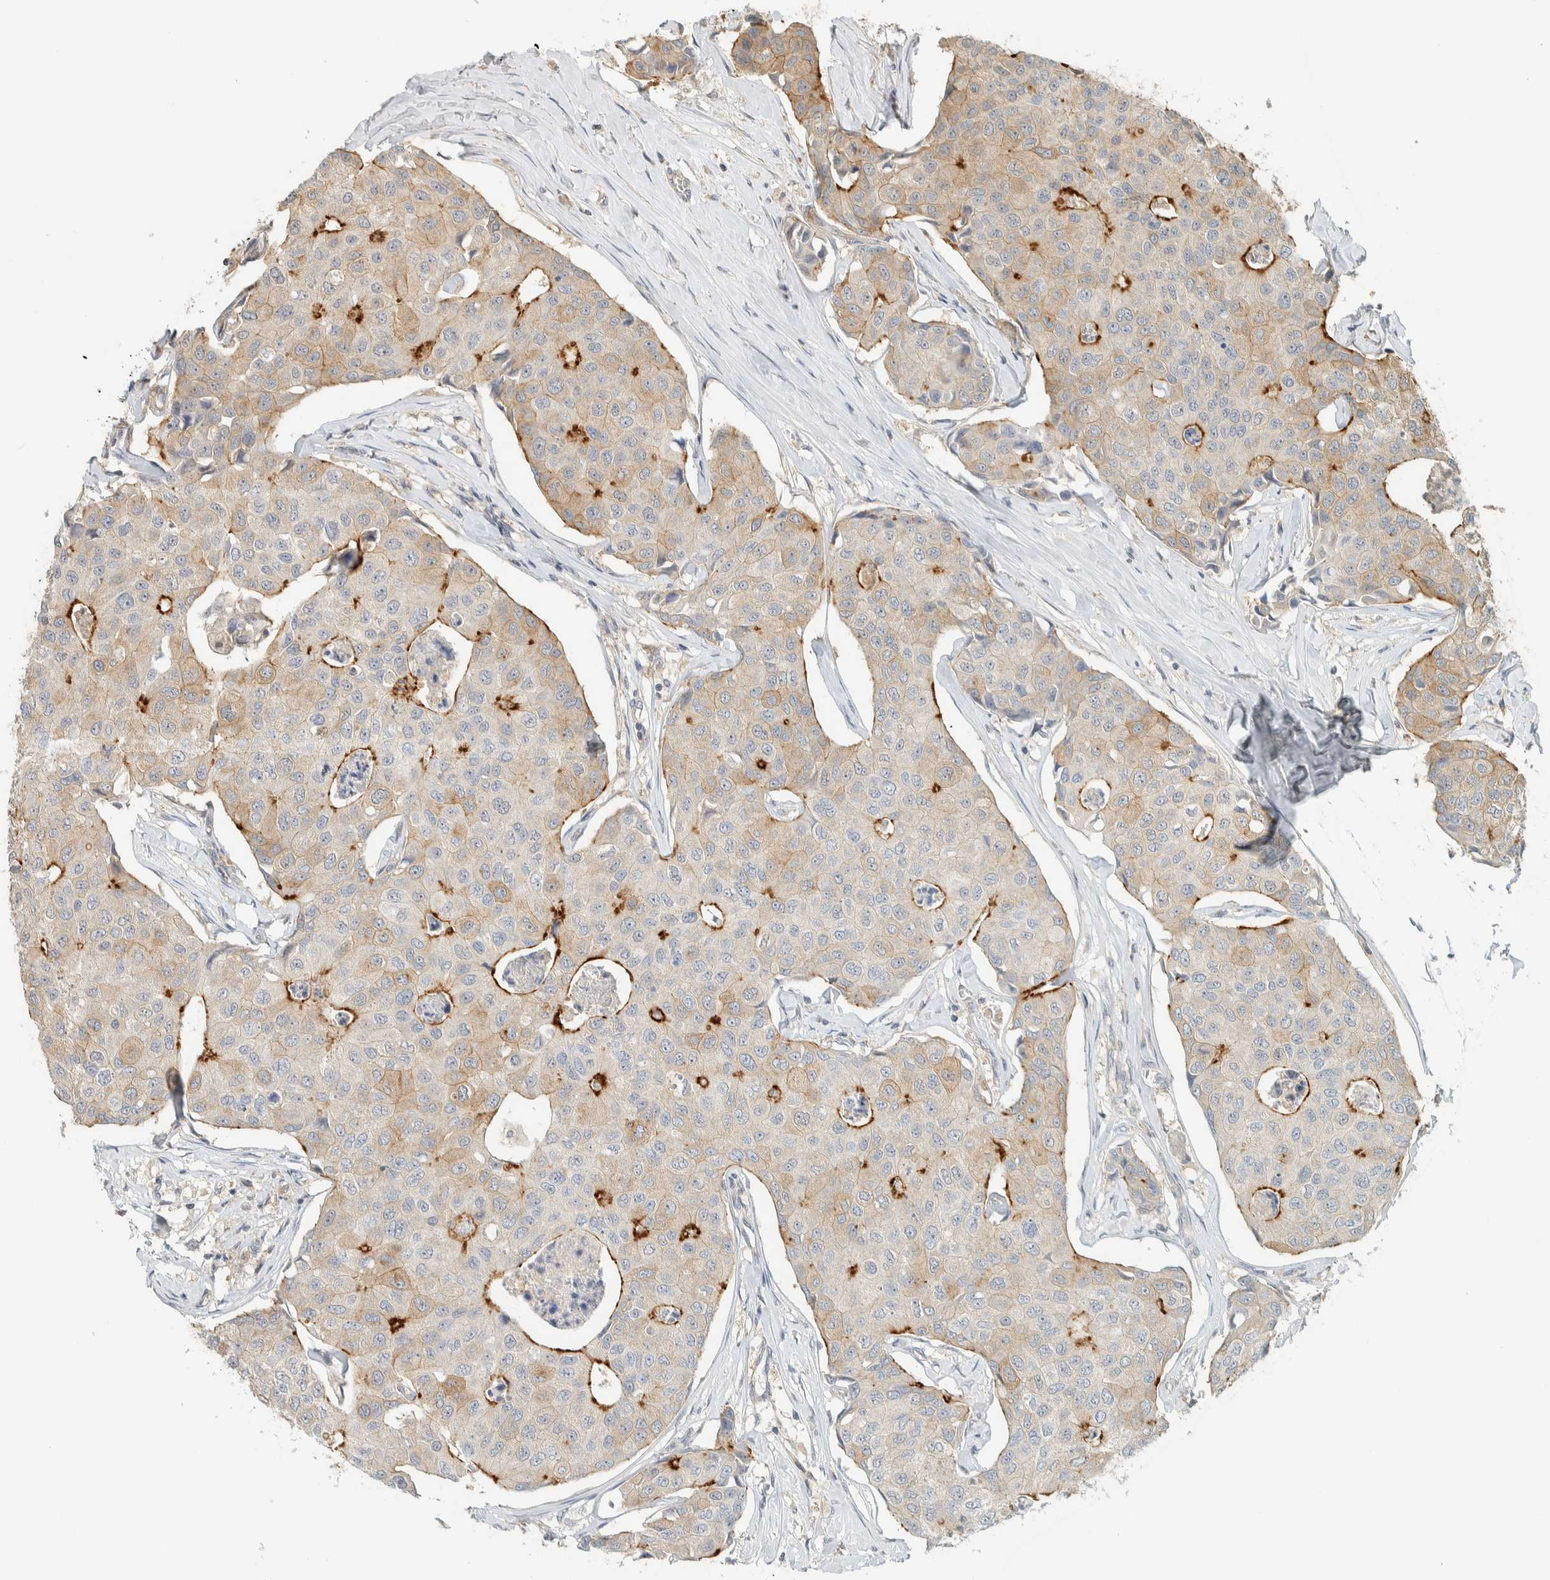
{"staining": {"intensity": "strong", "quantity": "<25%", "location": "cytoplasmic/membranous"}, "tissue": "breast cancer", "cell_type": "Tumor cells", "image_type": "cancer", "snomed": [{"axis": "morphology", "description": "Duct carcinoma"}, {"axis": "topography", "description": "Breast"}], "caption": "A histopathology image showing strong cytoplasmic/membranous expression in about <25% of tumor cells in breast cancer, as visualized by brown immunohistochemical staining.", "gene": "RAB11FIP1", "patient": {"sex": "female", "age": 80}}